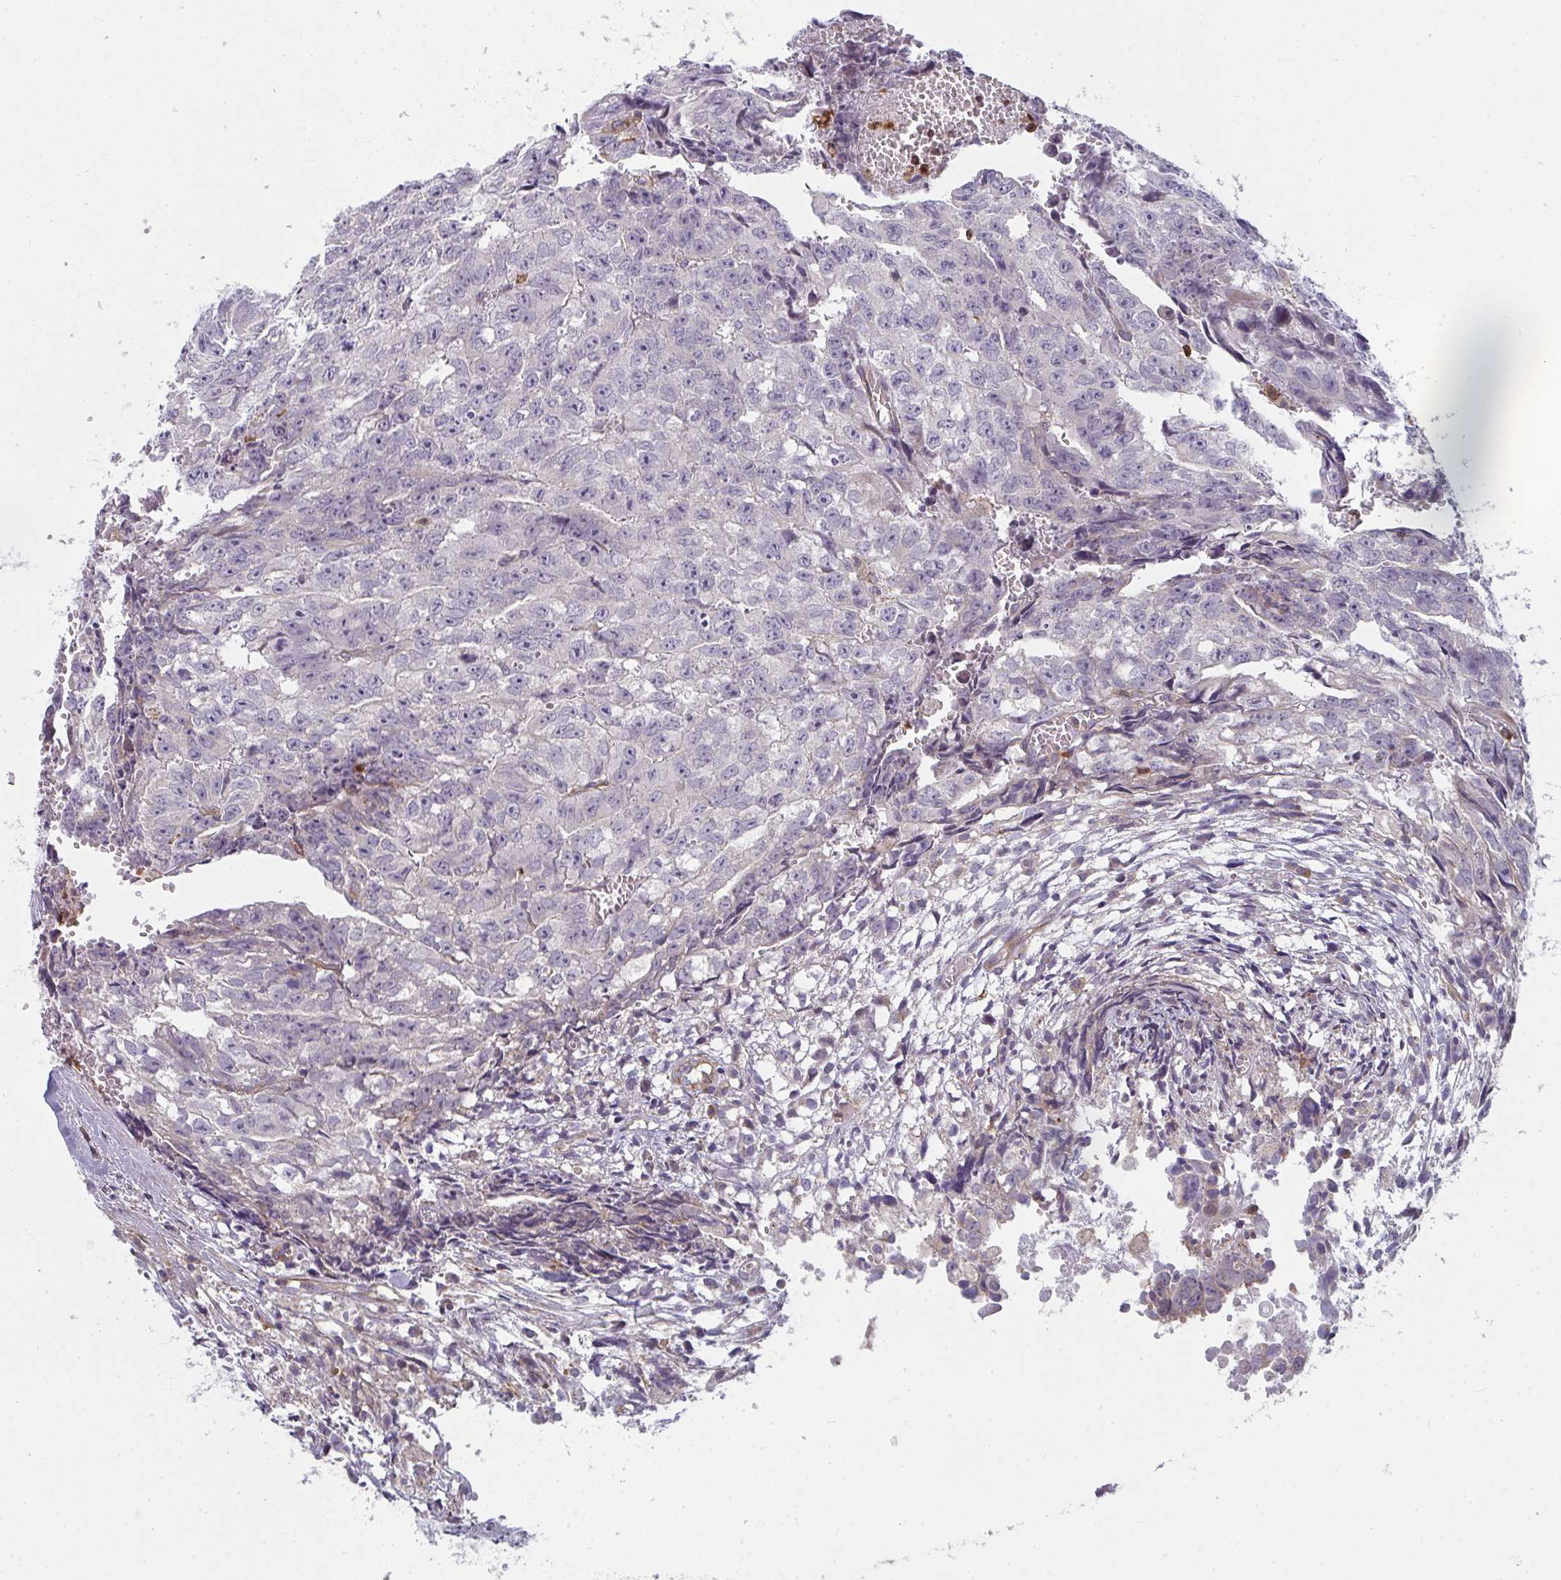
{"staining": {"intensity": "negative", "quantity": "none", "location": "none"}, "tissue": "testis cancer", "cell_type": "Tumor cells", "image_type": "cancer", "snomed": [{"axis": "morphology", "description": "Carcinoma, Embryonal, NOS"}, {"axis": "morphology", "description": "Teratoma, malignant, NOS"}, {"axis": "topography", "description": "Testis"}], "caption": "Testis cancer (embryonal carcinoma) stained for a protein using immunohistochemistry displays no expression tumor cells.", "gene": "CSF3R", "patient": {"sex": "male", "age": 24}}